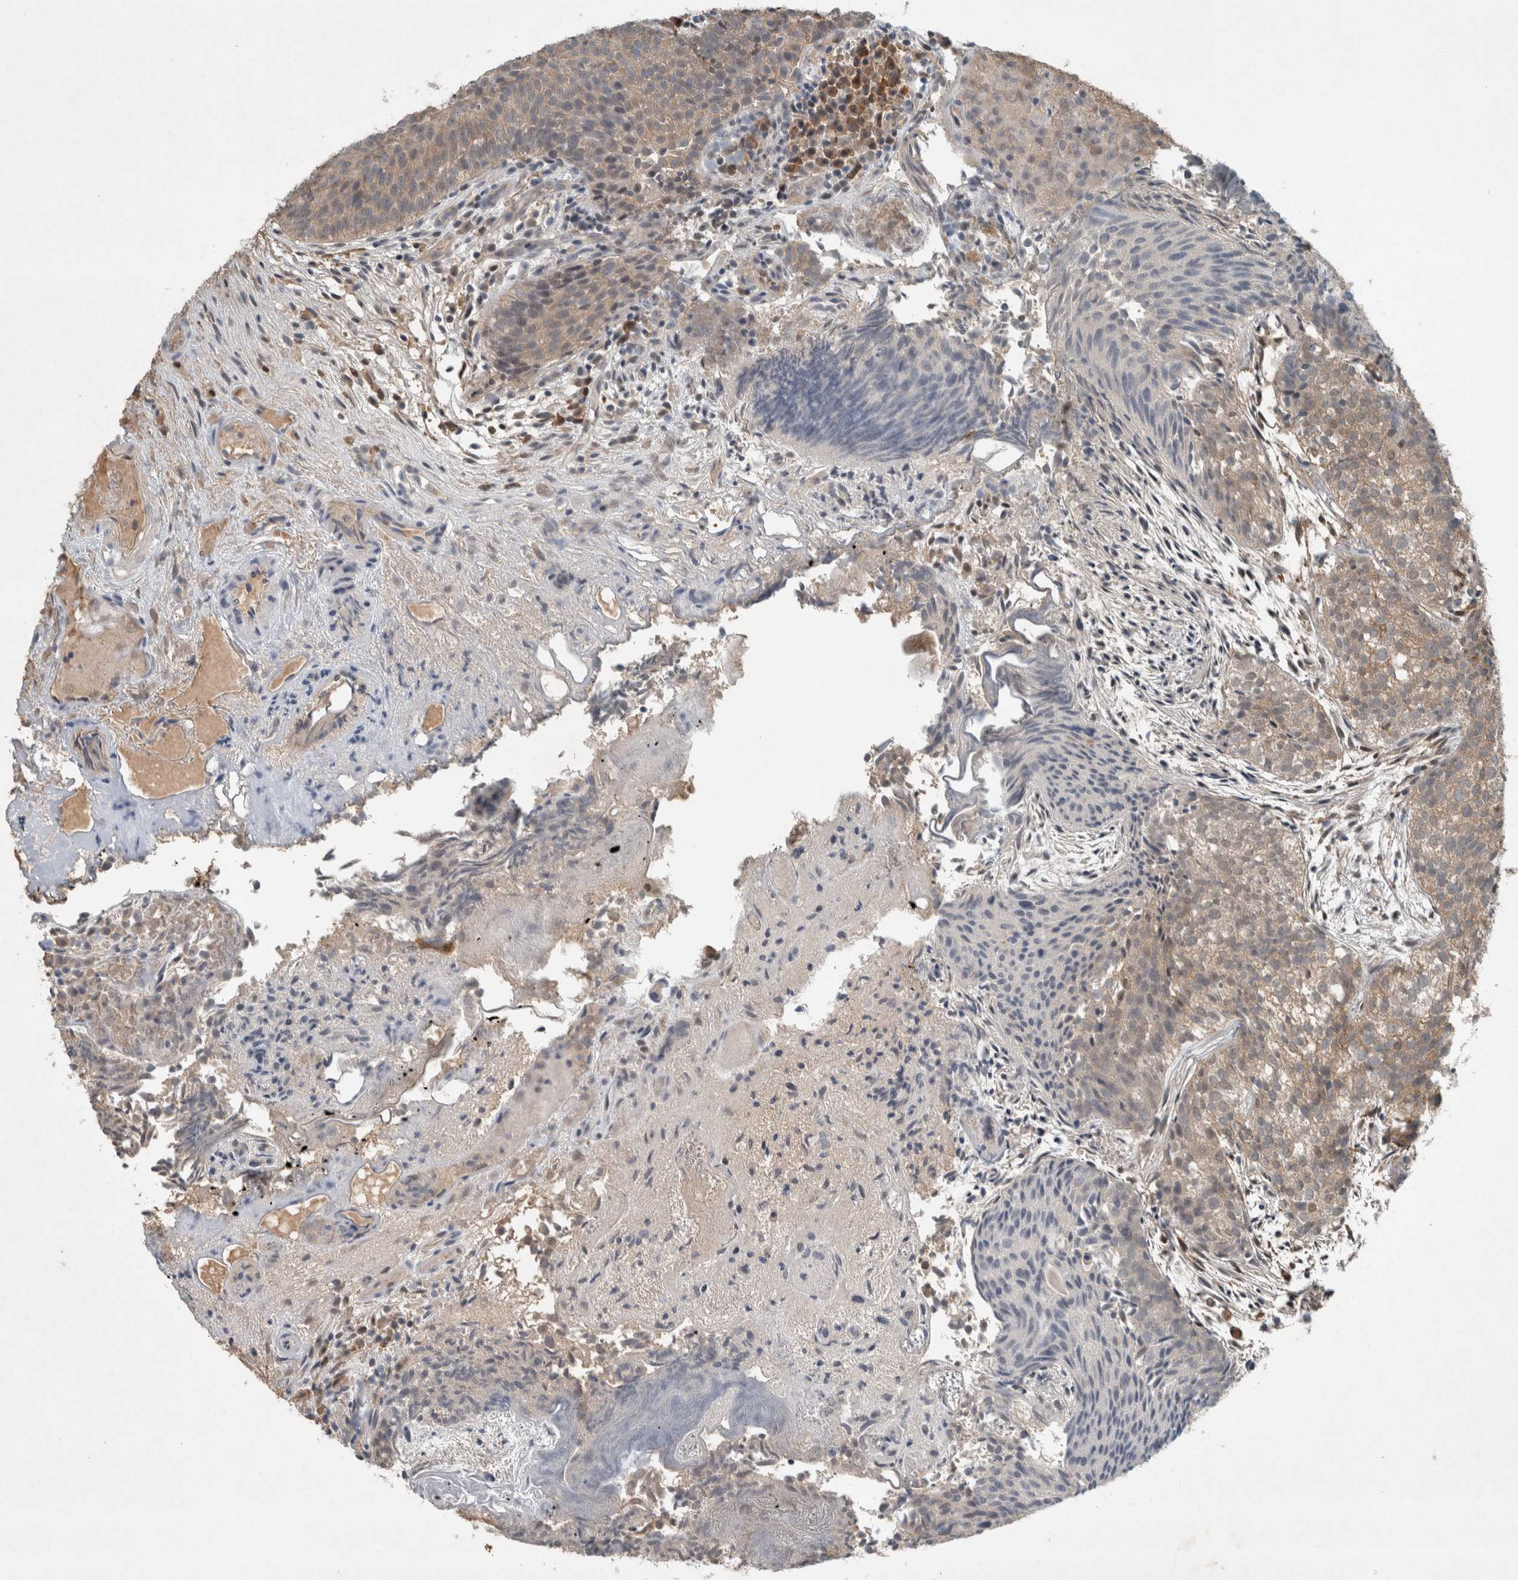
{"staining": {"intensity": "weak", "quantity": "<25%", "location": "cytoplasmic/membranous"}, "tissue": "urothelial cancer", "cell_type": "Tumor cells", "image_type": "cancer", "snomed": [{"axis": "morphology", "description": "Urothelial carcinoma, Low grade"}, {"axis": "topography", "description": "Urinary bladder"}], "caption": "There is no significant positivity in tumor cells of urothelial cancer. Nuclei are stained in blue.", "gene": "RALGDS", "patient": {"sex": "male", "age": 86}}